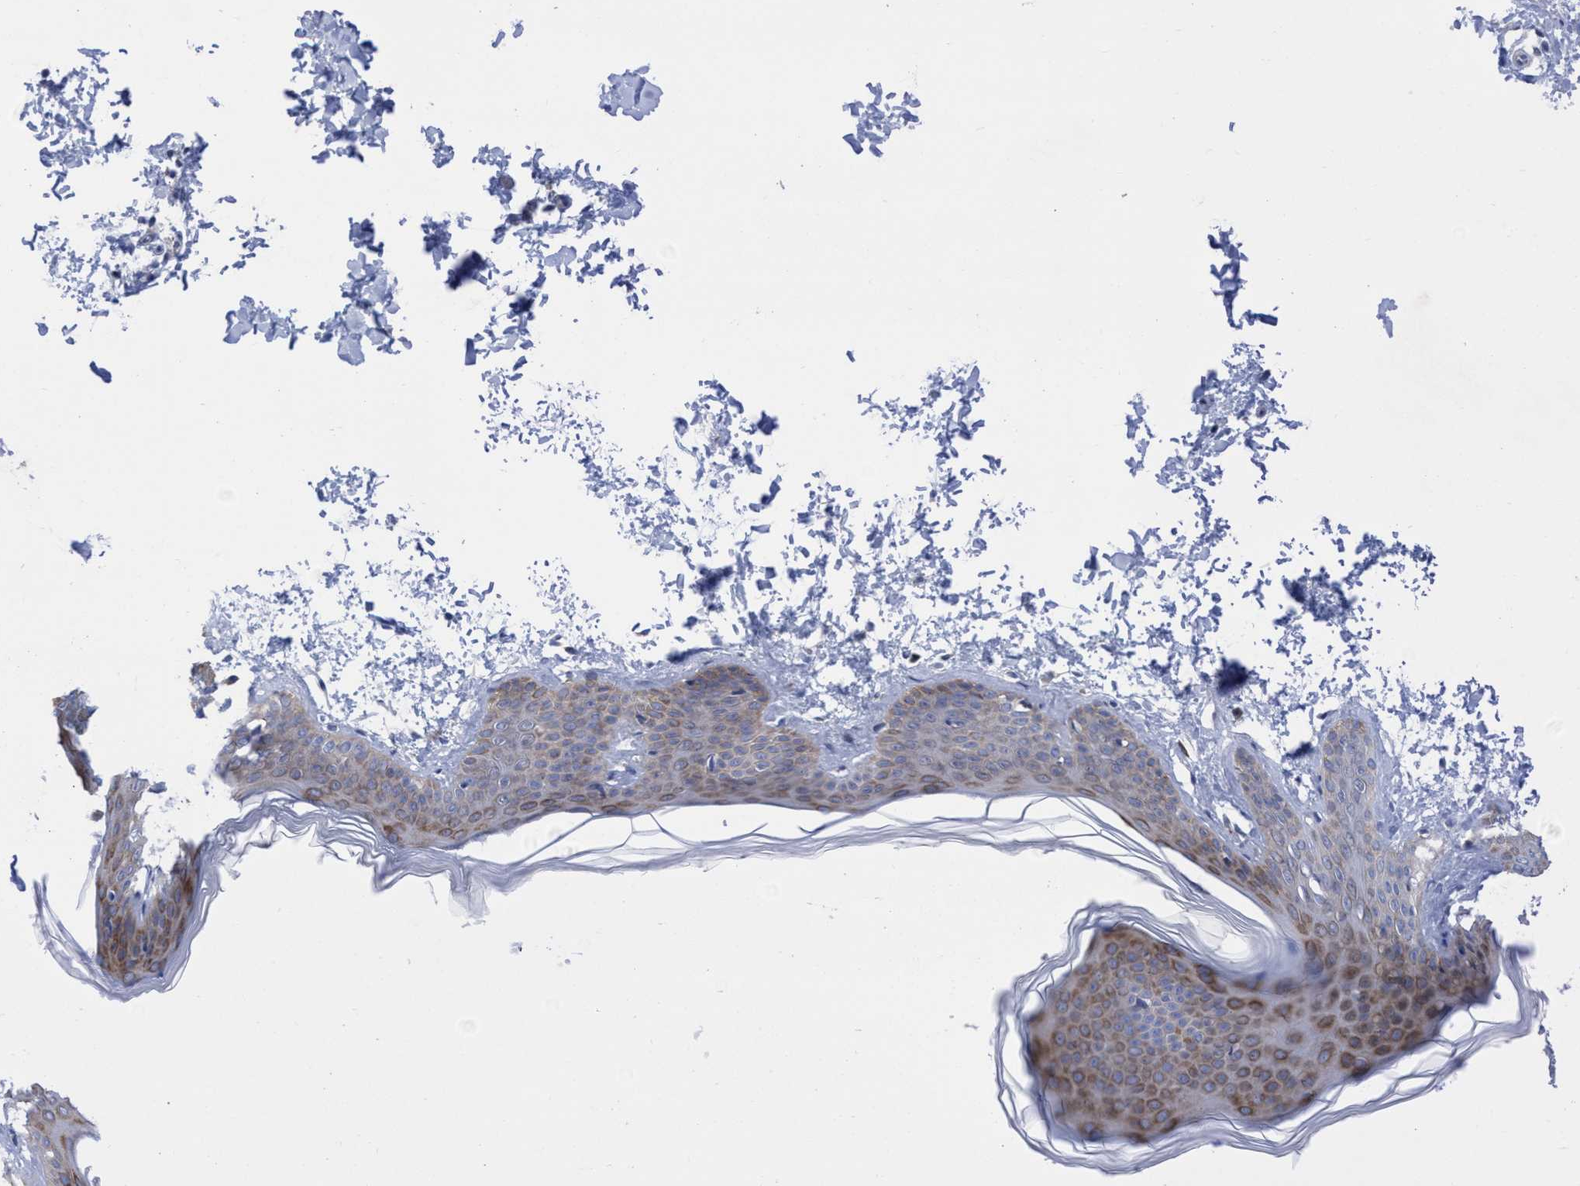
{"staining": {"intensity": "negative", "quantity": "none", "location": "none"}, "tissue": "skin", "cell_type": "Fibroblasts", "image_type": "normal", "snomed": [{"axis": "morphology", "description": "Normal tissue, NOS"}, {"axis": "topography", "description": "Skin"}], "caption": "DAB immunohistochemical staining of benign skin reveals no significant expression in fibroblasts. (Stains: DAB immunohistochemistry with hematoxylin counter stain, Microscopy: brightfield microscopy at high magnification).", "gene": "R3HCC1", "patient": {"sex": "female", "age": 17}}